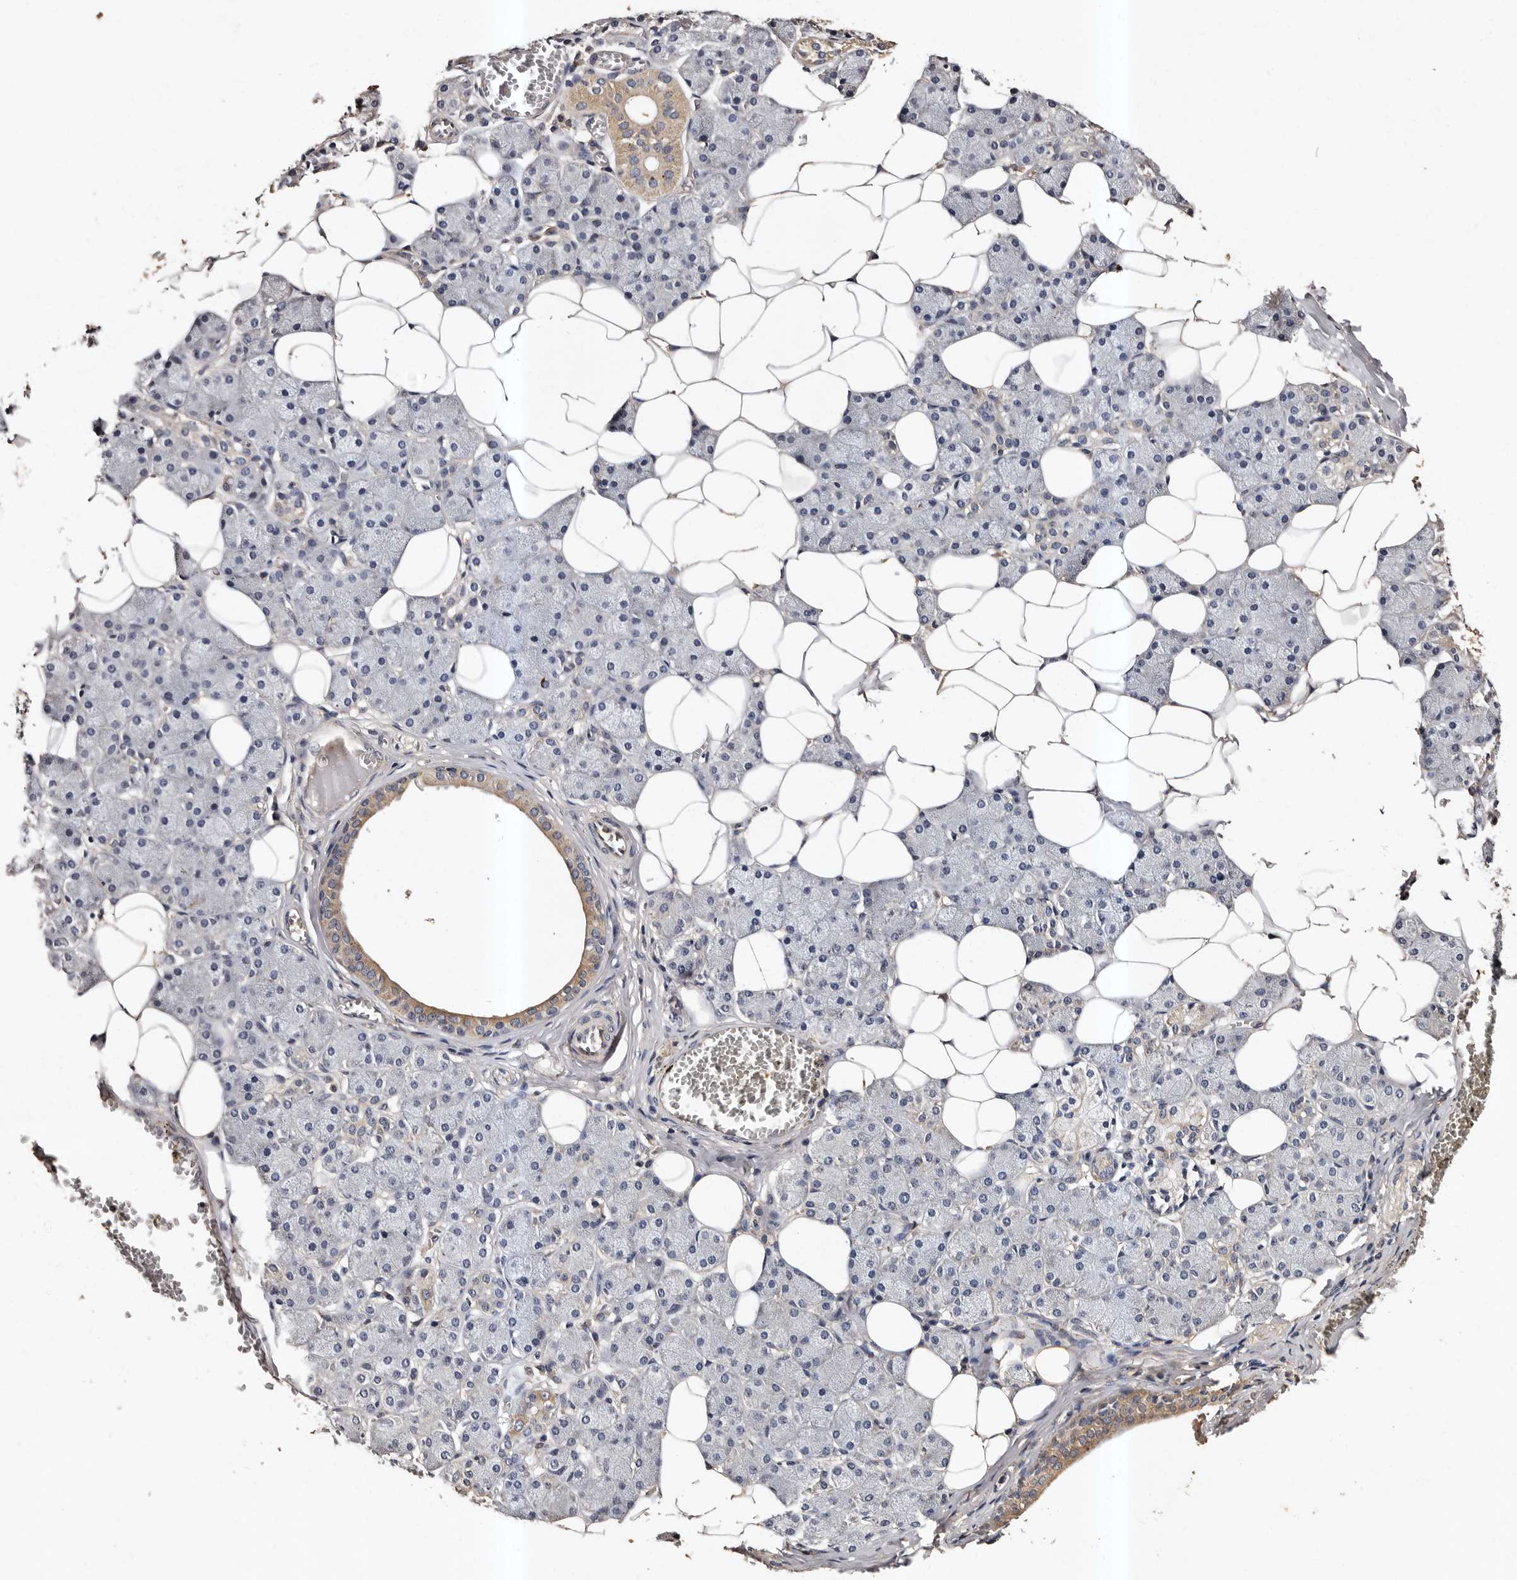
{"staining": {"intensity": "moderate", "quantity": "<25%", "location": "cytoplasmic/membranous"}, "tissue": "salivary gland", "cell_type": "Glandular cells", "image_type": "normal", "snomed": [{"axis": "morphology", "description": "Normal tissue, NOS"}, {"axis": "topography", "description": "Salivary gland"}], "caption": "Immunohistochemical staining of benign salivary gland reveals low levels of moderate cytoplasmic/membranous positivity in approximately <25% of glandular cells. (IHC, brightfield microscopy, high magnification).", "gene": "ADCK5", "patient": {"sex": "female", "age": 33}}